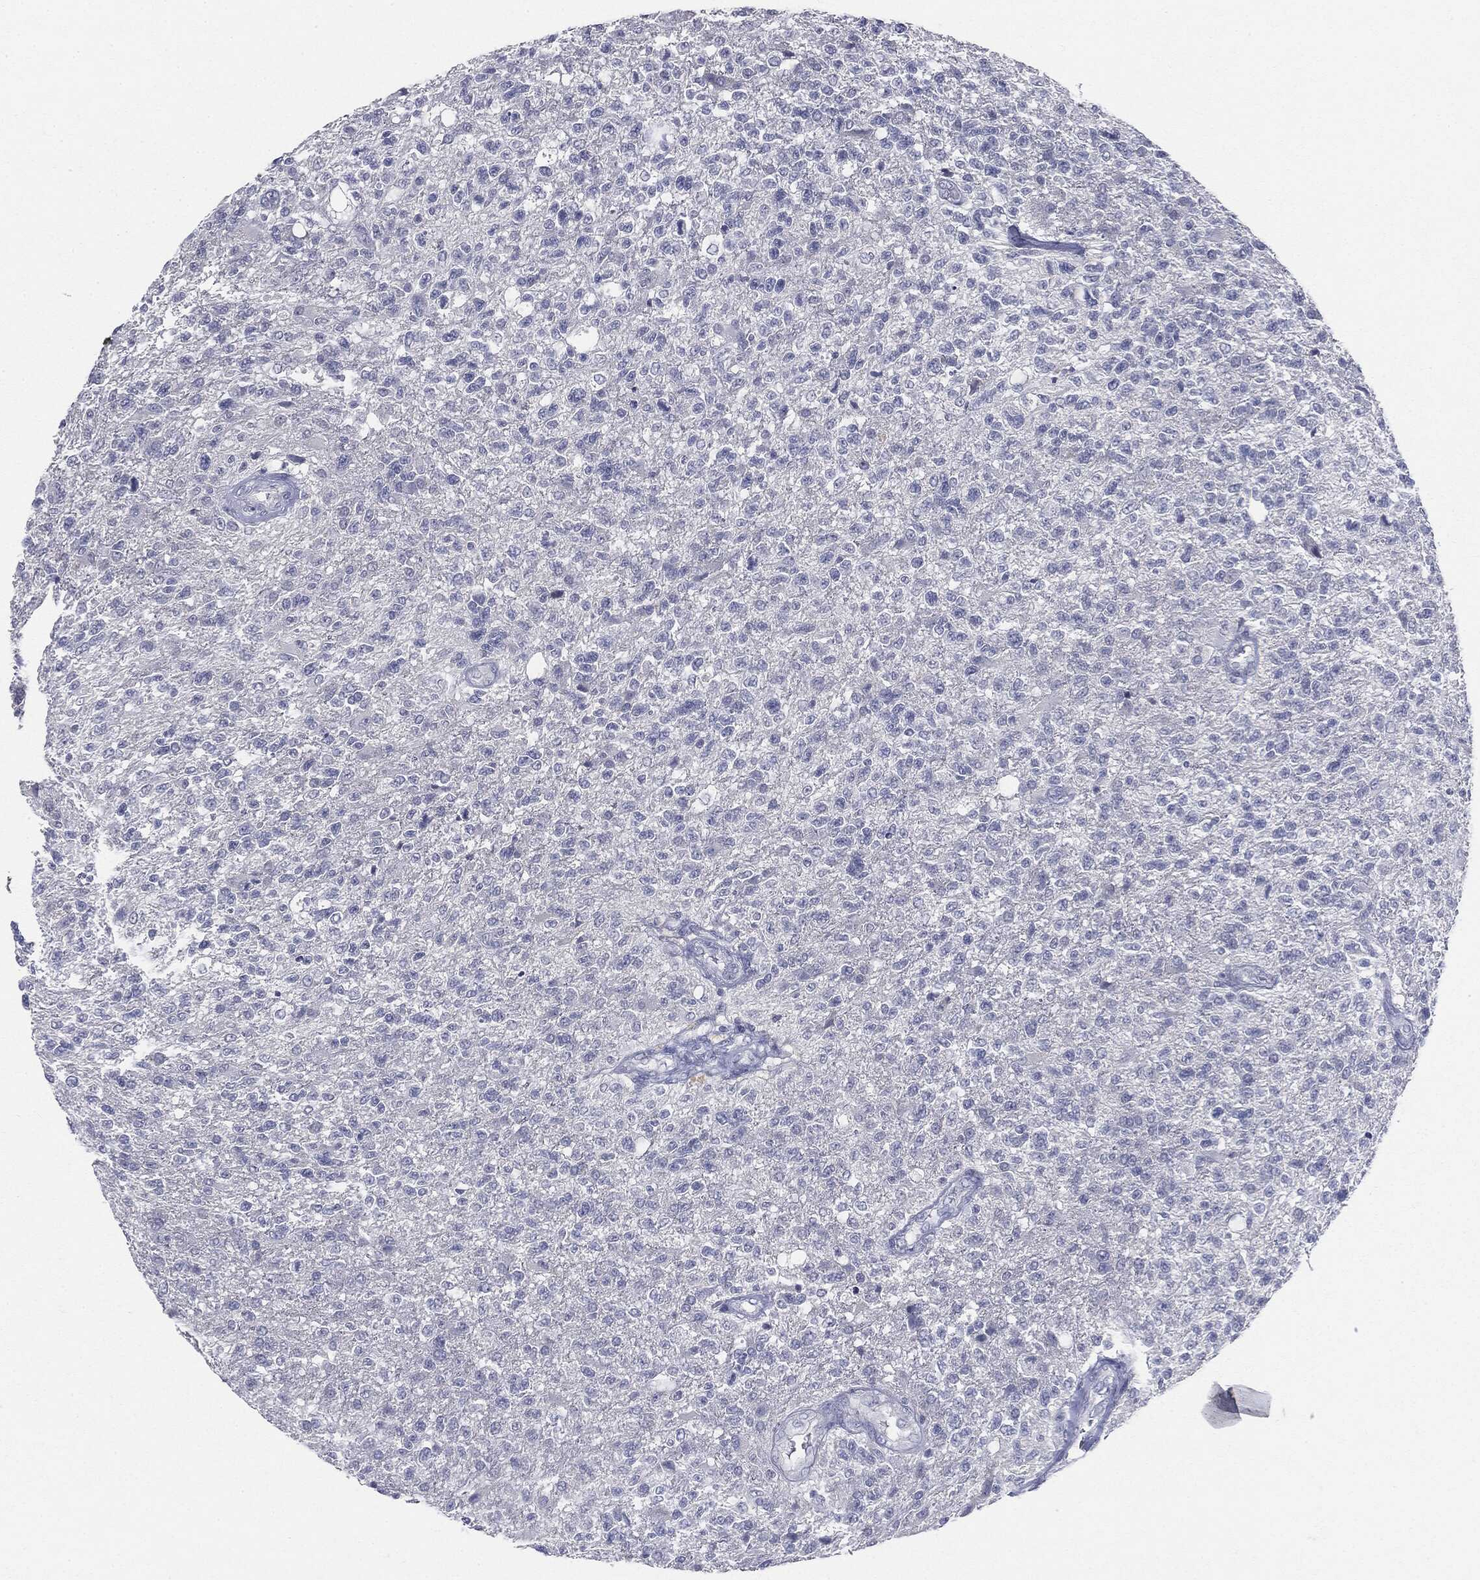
{"staining": {"intensity": "negative", "quantity": "none", "location": "none"}, "tissue": "glioma", "cell_type": "Tumor cells", "image_type": "cancer", "snomed": [{"axis": "morphology", "description": "Glioma, malignant, High grade"}, {"axis": "topography", "description": "Brain"}], "caption": "An image of glioma stained for a protein demonstrates no brown staining in tumor cells.", "gene": "CGB1", "patient": {"sex": "male", "age": 56}}